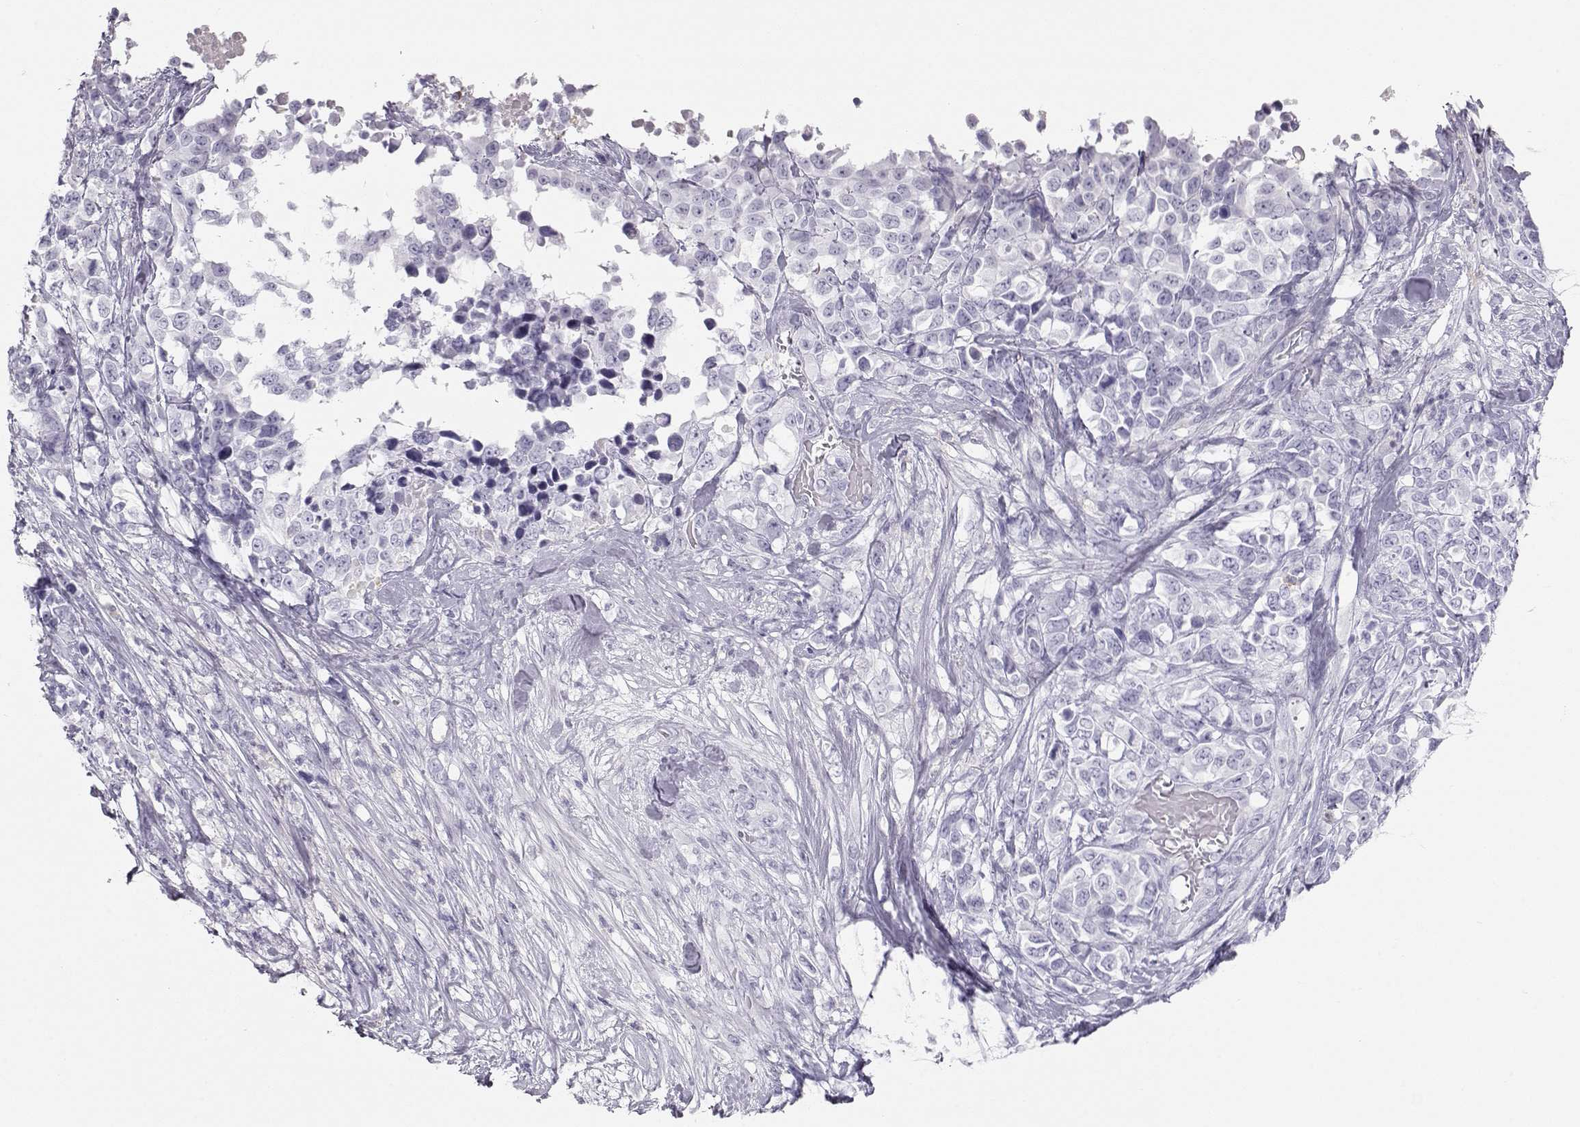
{"staining": {"intensity": "negative", "quantity": "none", "location": "none"}, "tissue": "melanoma", "cell_type": "Tumor cells", "image_type": "cancer", "snomed": [{"axis": "morphology", "description": "Malignant melanoma, Metastatic site"}, {"axis": "topography", "description": "Skin"}], "caption": "Tumor cells are negative for protein expression in human melanoma. Nuclei are stained in blue.", "gene": "MIP", "patient": {"sex": "male", "age": 84}}